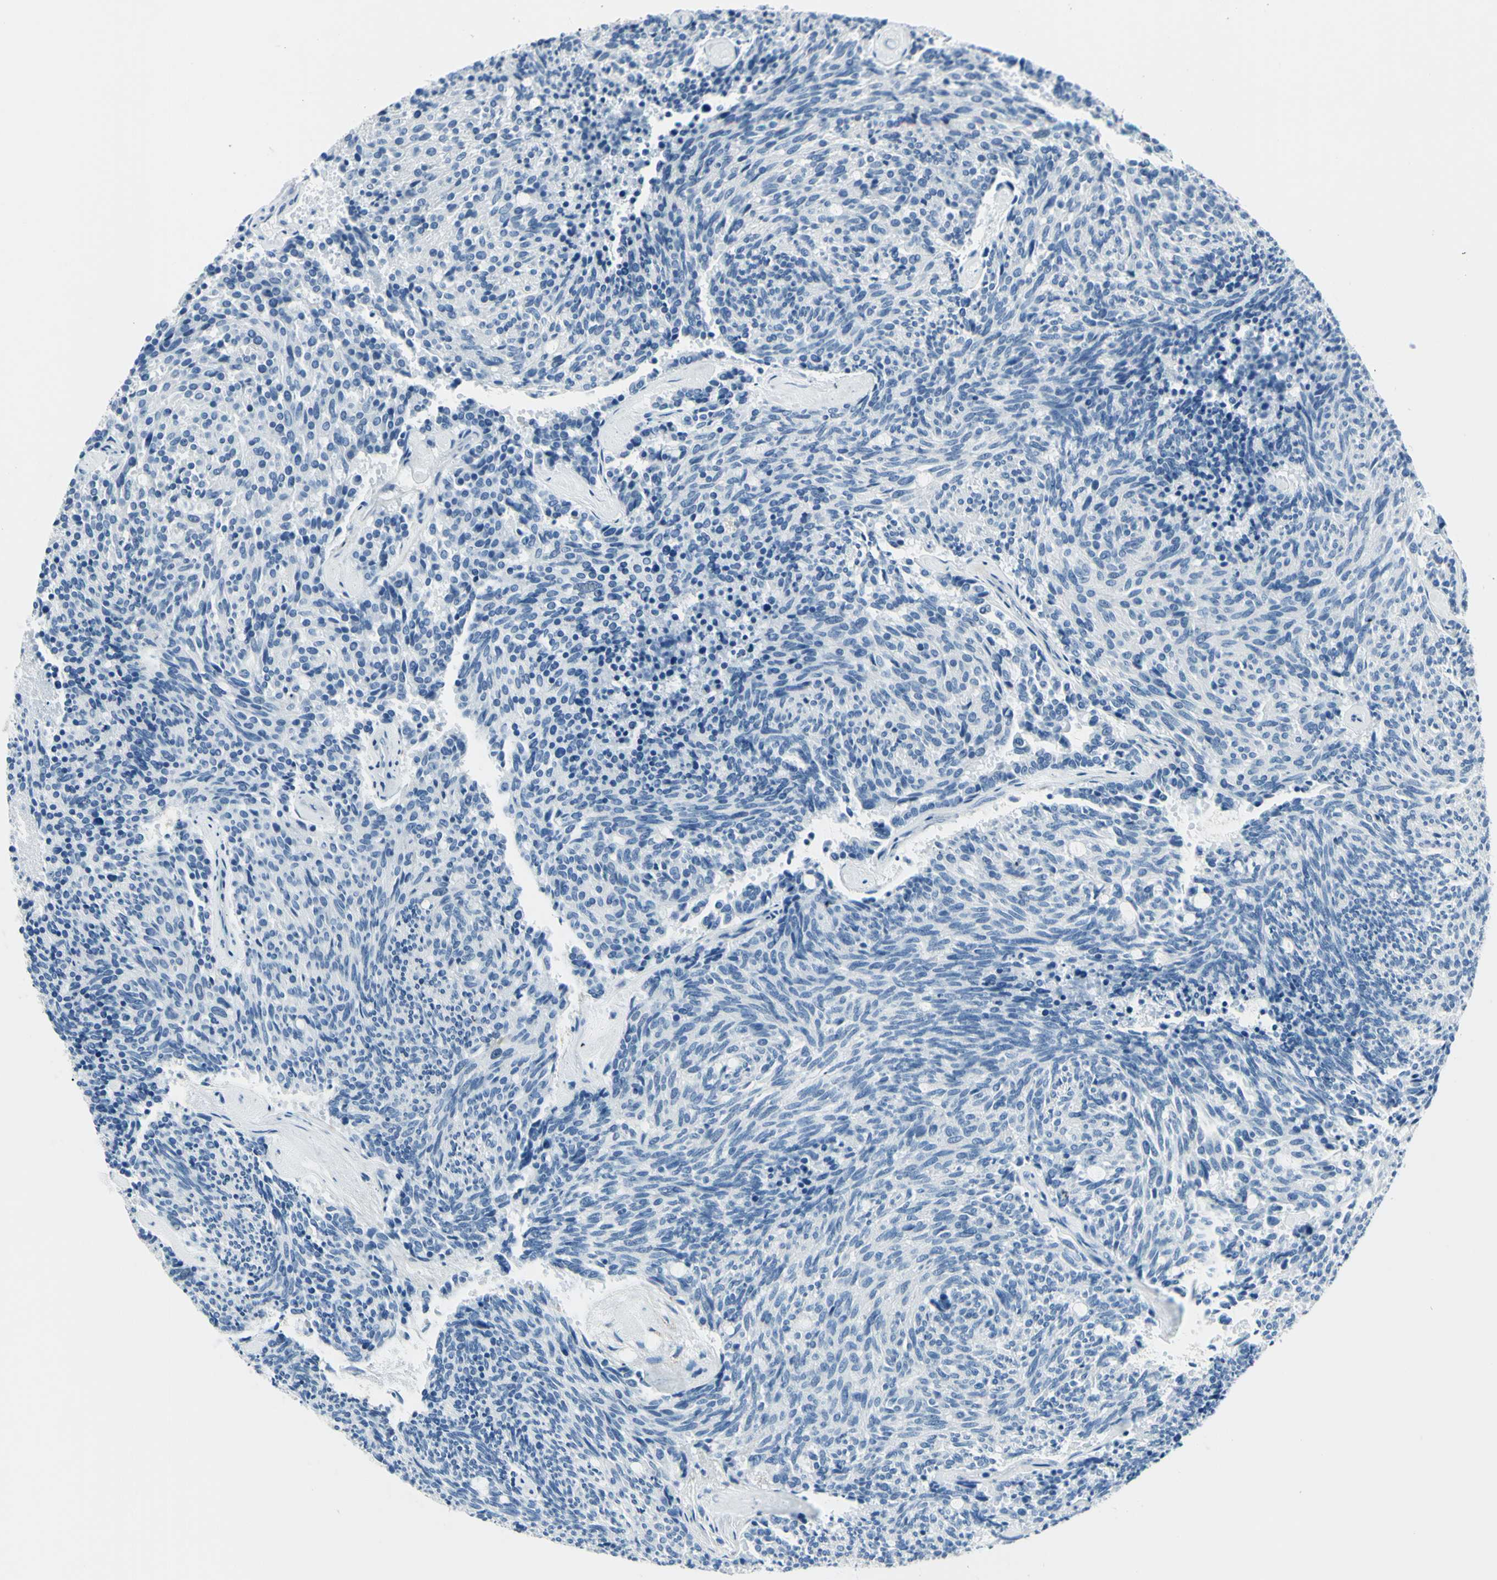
{"staining": {"intensity": "negative", "quantity": "none", "location": "none"}, "tissue": "carcinoid", "cell_type": "Tumor cells", "image_type": "cancer", "snomed": [{"axis": "morphology", "description": "Carcinoid, malignant, NOS"}, {"axis": "topography", "description": "Pancreas"}], "caption": "Protein analysis of carcinoid demonstrates no significant staining in tumor cells.", "gene": "CDH15", "patient": {"sex": "female", "age": 54}}